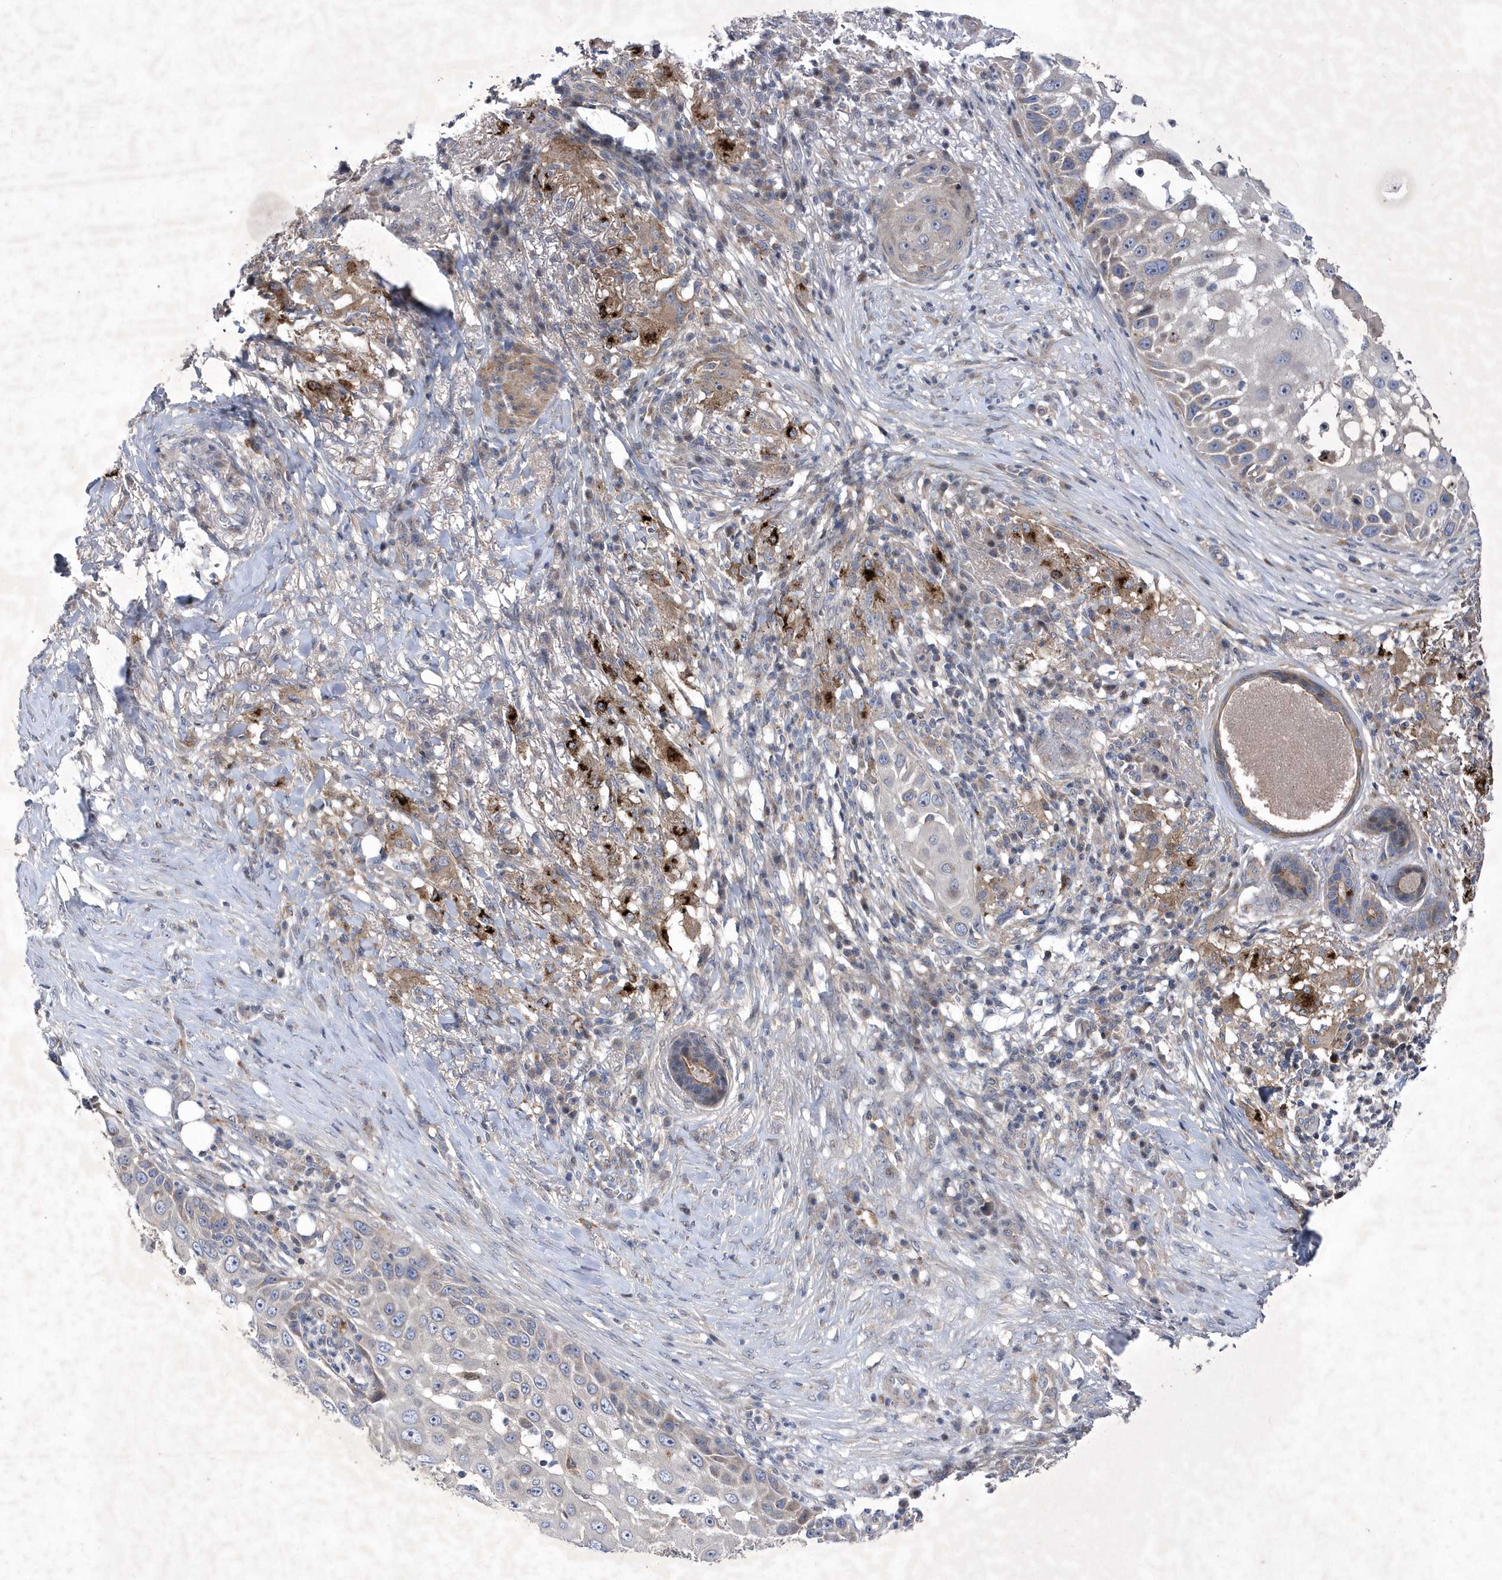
{"staining": {"intensity": "weak", "quantity": "<25%", "location": "cytoplasmic/membranous"}, "tissue": "skin cancer", "cell_type": "Tumor cells", "image_type": "cancer", "snomed": [{"axis": "morphology", "description": "Squamous cell carcinoma, NOS"}, {"axis": "topography", "description": "Skin"}], "caption": "An image of human skin cancer (squamous cell carcinoma) is negative for staining in tumor cells.", "gene": "LONRF2", "patient": {"sex": "female", "age": 44}}